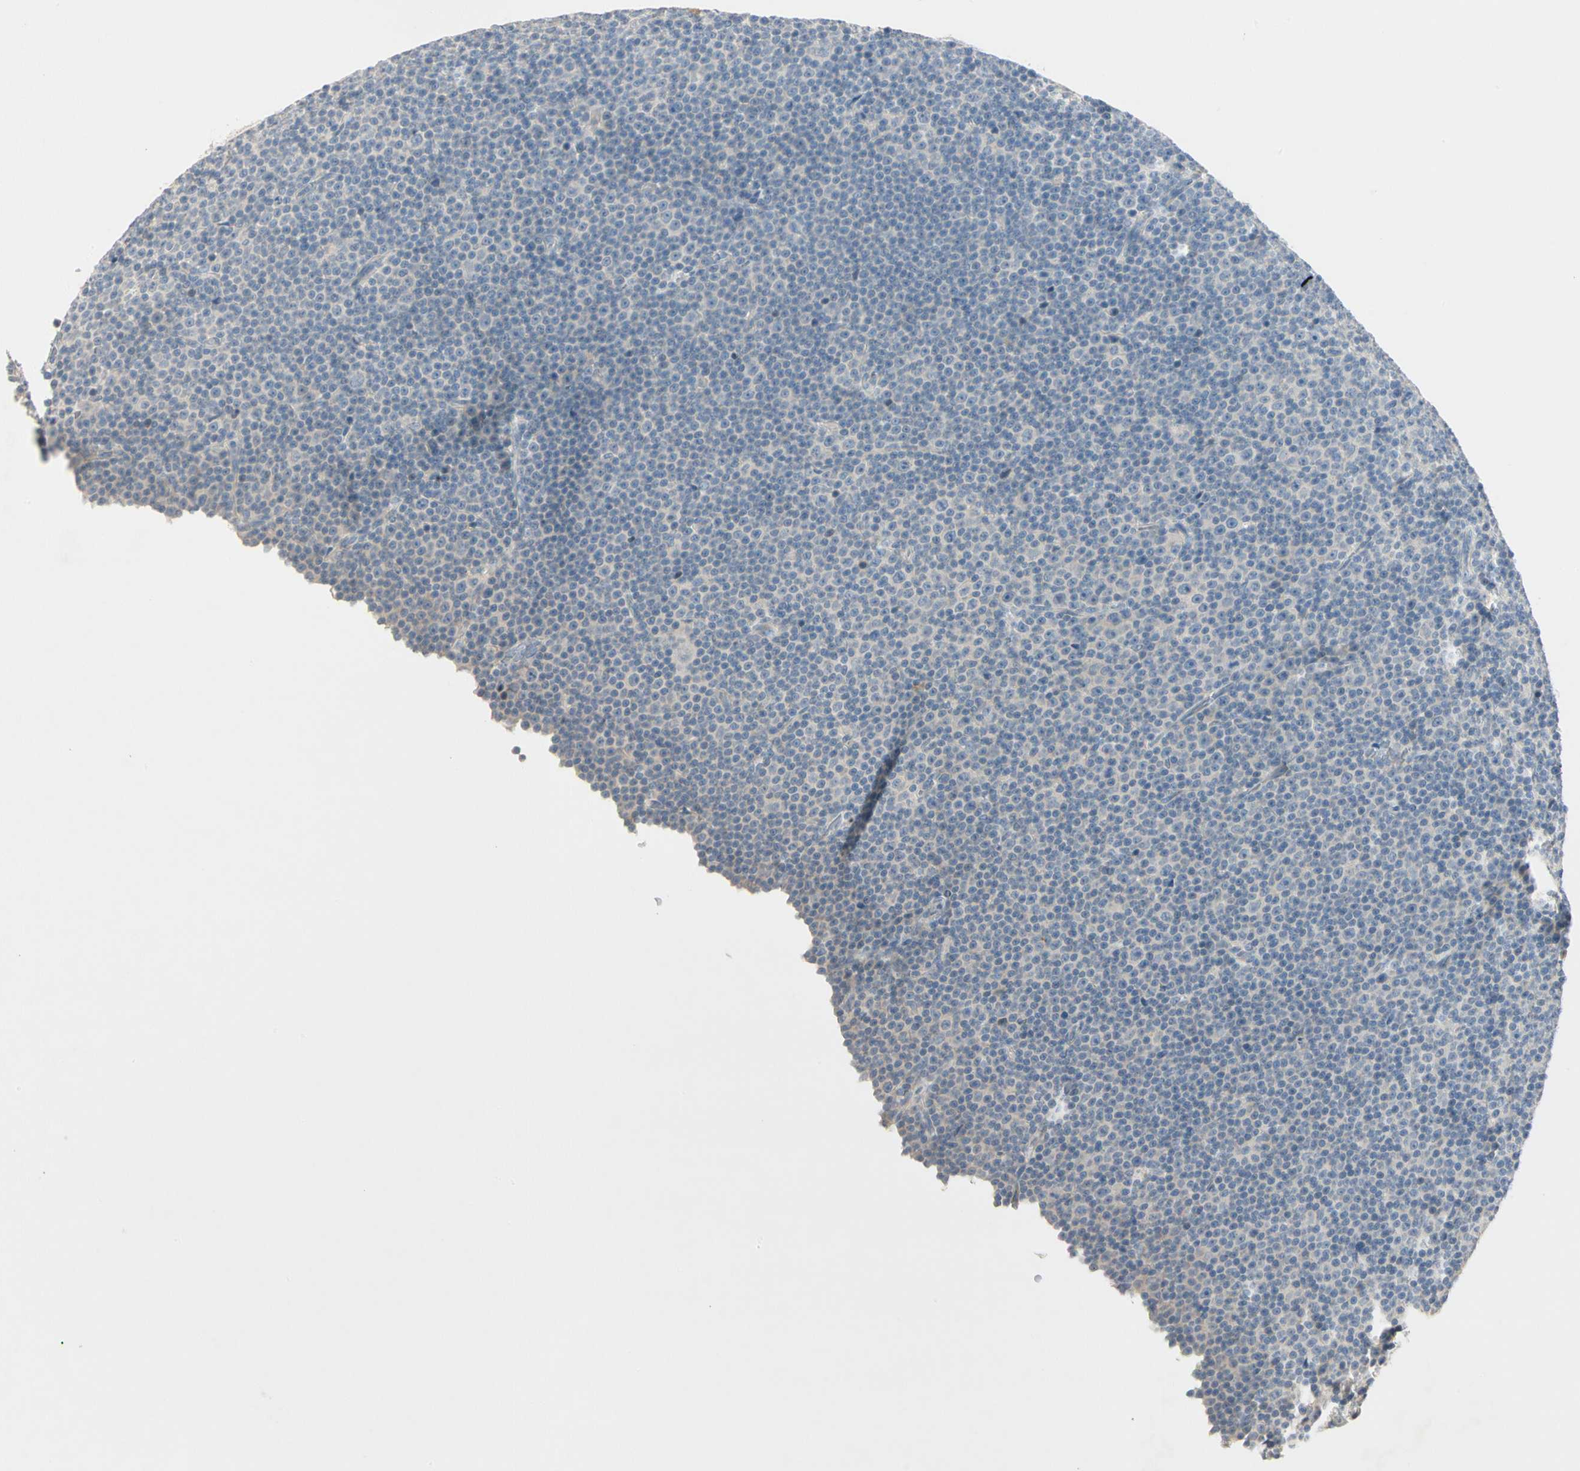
{"staining": {"intensity": "negative", "quantity": "none", "location": "none"}, "tissue": "lymphoma", "cell_type": "Tumor cells", "image_type": "cancer", "snomed": [{"axis": "morphology", "description": "Malignant lymphoma, non-Hodgkin's type, Low grade"}, {"axis": "topography", "description": "Lymph node"}], "caption": "This histopathology image is of low-grade malignant lymphoma, non-Hodgkin's type stained with immunohistochemistry (IHC) to label a protein in brown with the nuclei are counter-stained blue. There is no positivity in tumor cells. (Brightfield microscopy of DAB (3,3'-diaminobenzidine) immunohistochemistry (IHC) at high magnification).", "gene": "PRSS21", "patient": {"sex": "female", "age": 67}}